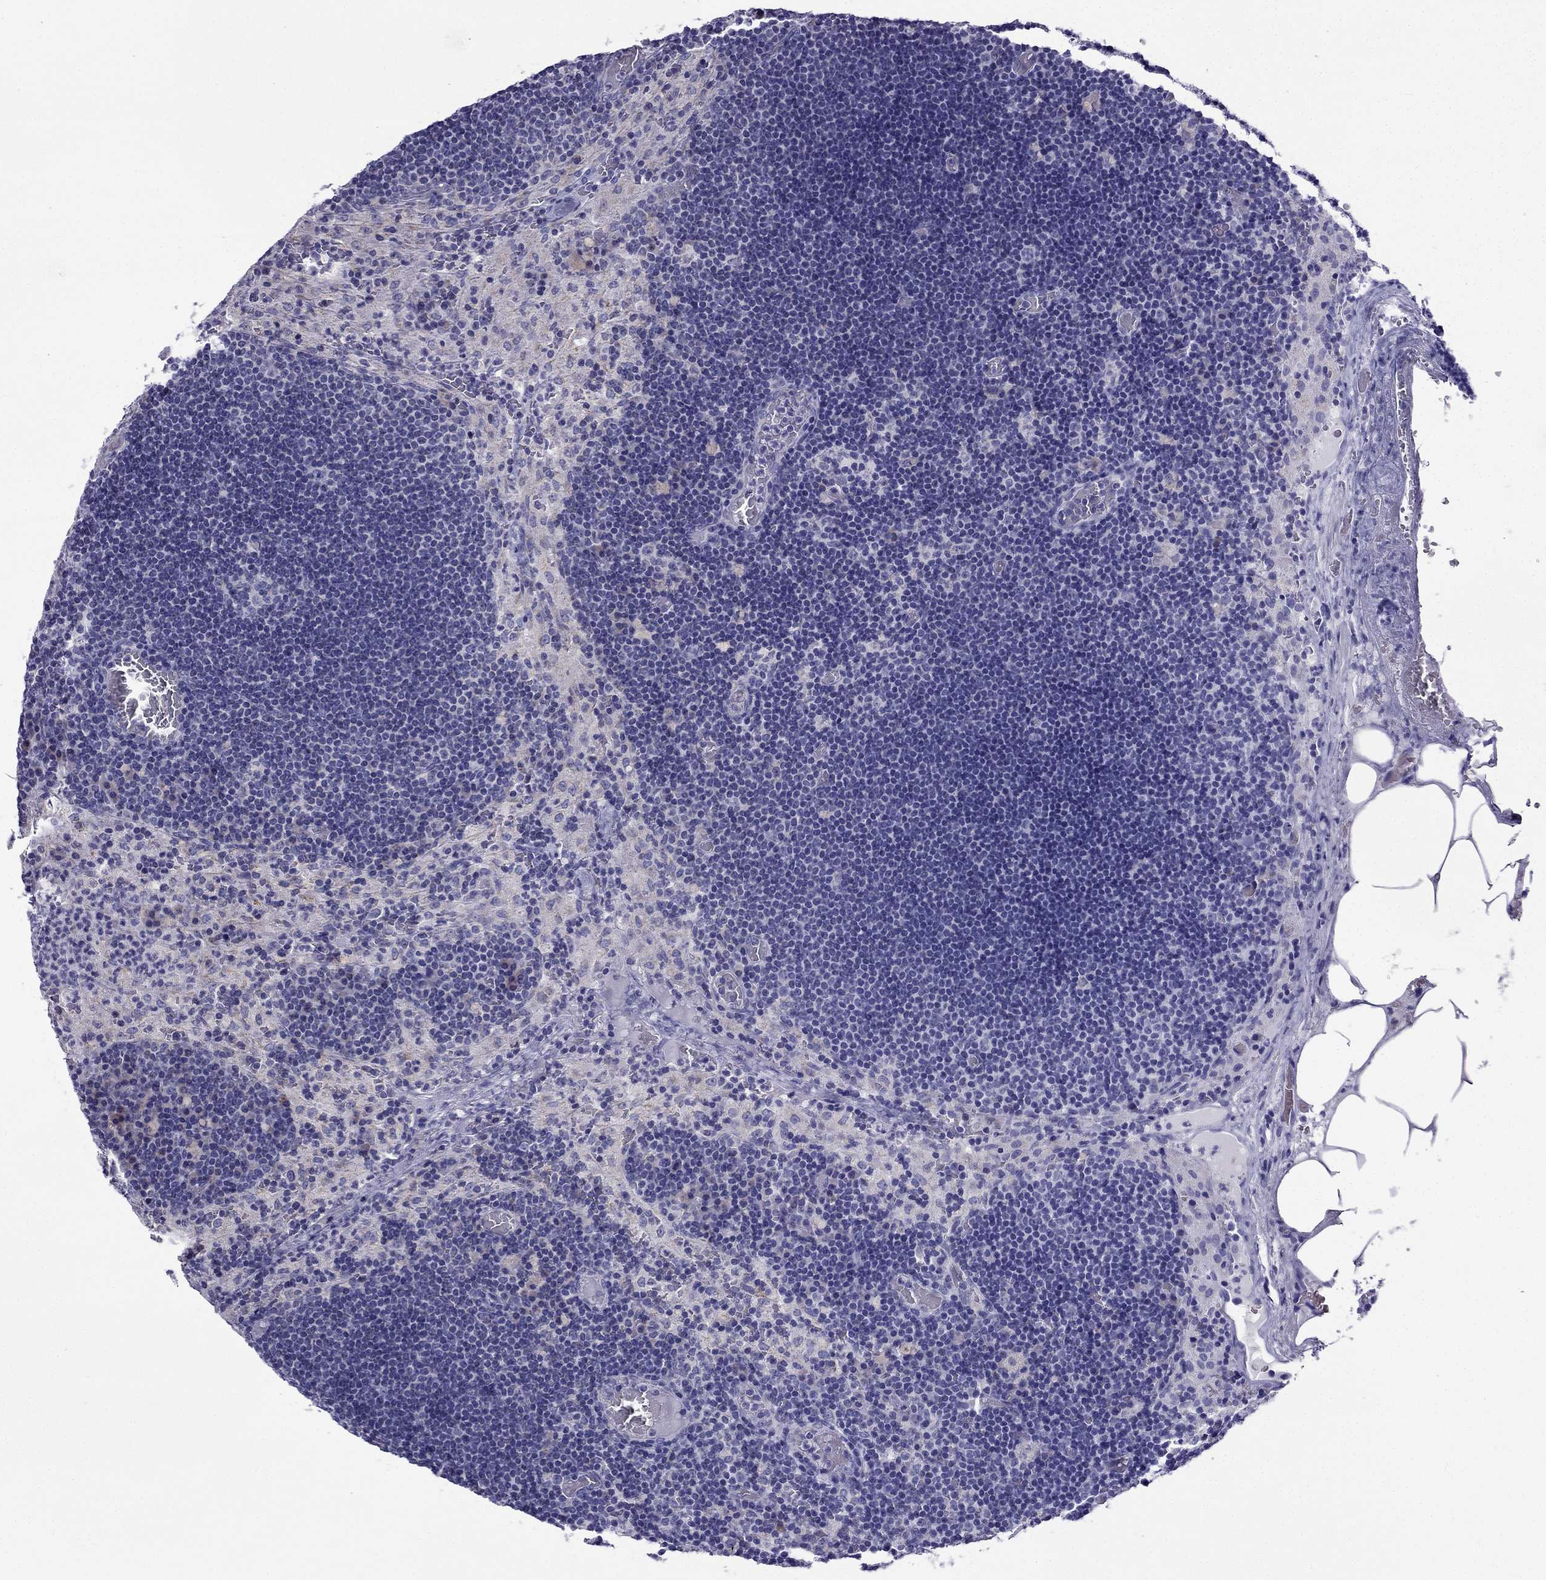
{"staining": {"intensity": "negative", "quantity": "none", "location": "none"}, "tissue": "lymph node", "cell_type": "Germinal center cells", "image_type": "normal", "snomed": [{"axis": "morphology", "description": "Normal tissue, NOS"}, {"axis": "topography", "description": "Lymph node"}], "caption": "Immunohistochemistry of benign lymph node reveals no expression in germinal center cells.", "gene": "KIF5A", "patient": {"sex": "male", "age": 63}}